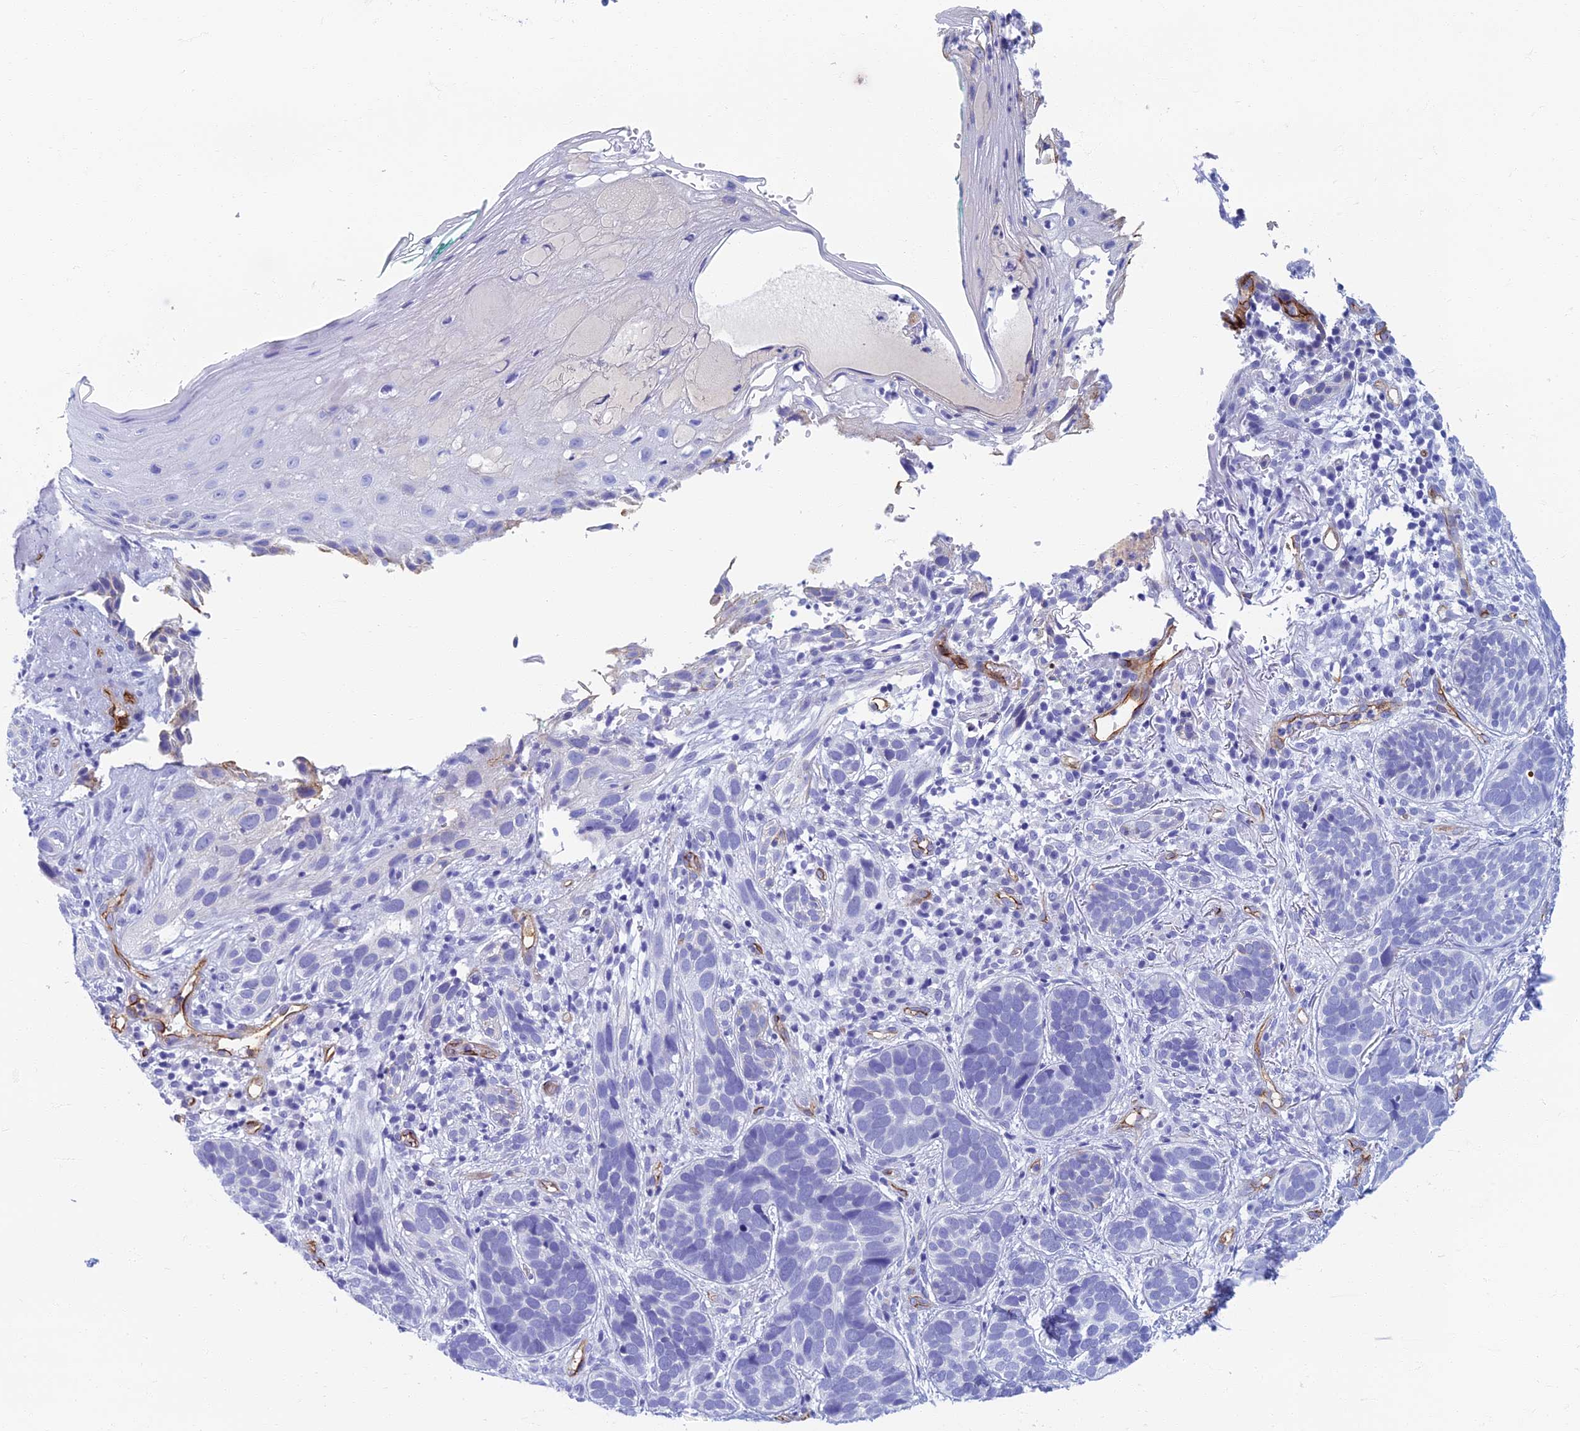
{"staining": {"intensity": "negative", "quantity": "none", "location": "none"}, "tissue": "skin cancer", "cell_type": "Tumor cells", "image_type": "cancer", "snomed": [{"axis": "morphology", "description": "Basal cell carcinoma"}, {"axis": "topography", "description": "Skin"}], "caption": "Protein analysis of basal cell carcinoma (skin) shows no significant expression in tumor cells.", "gene": "ETFRF1", "patient": {"sex": "male", "age": 71}}